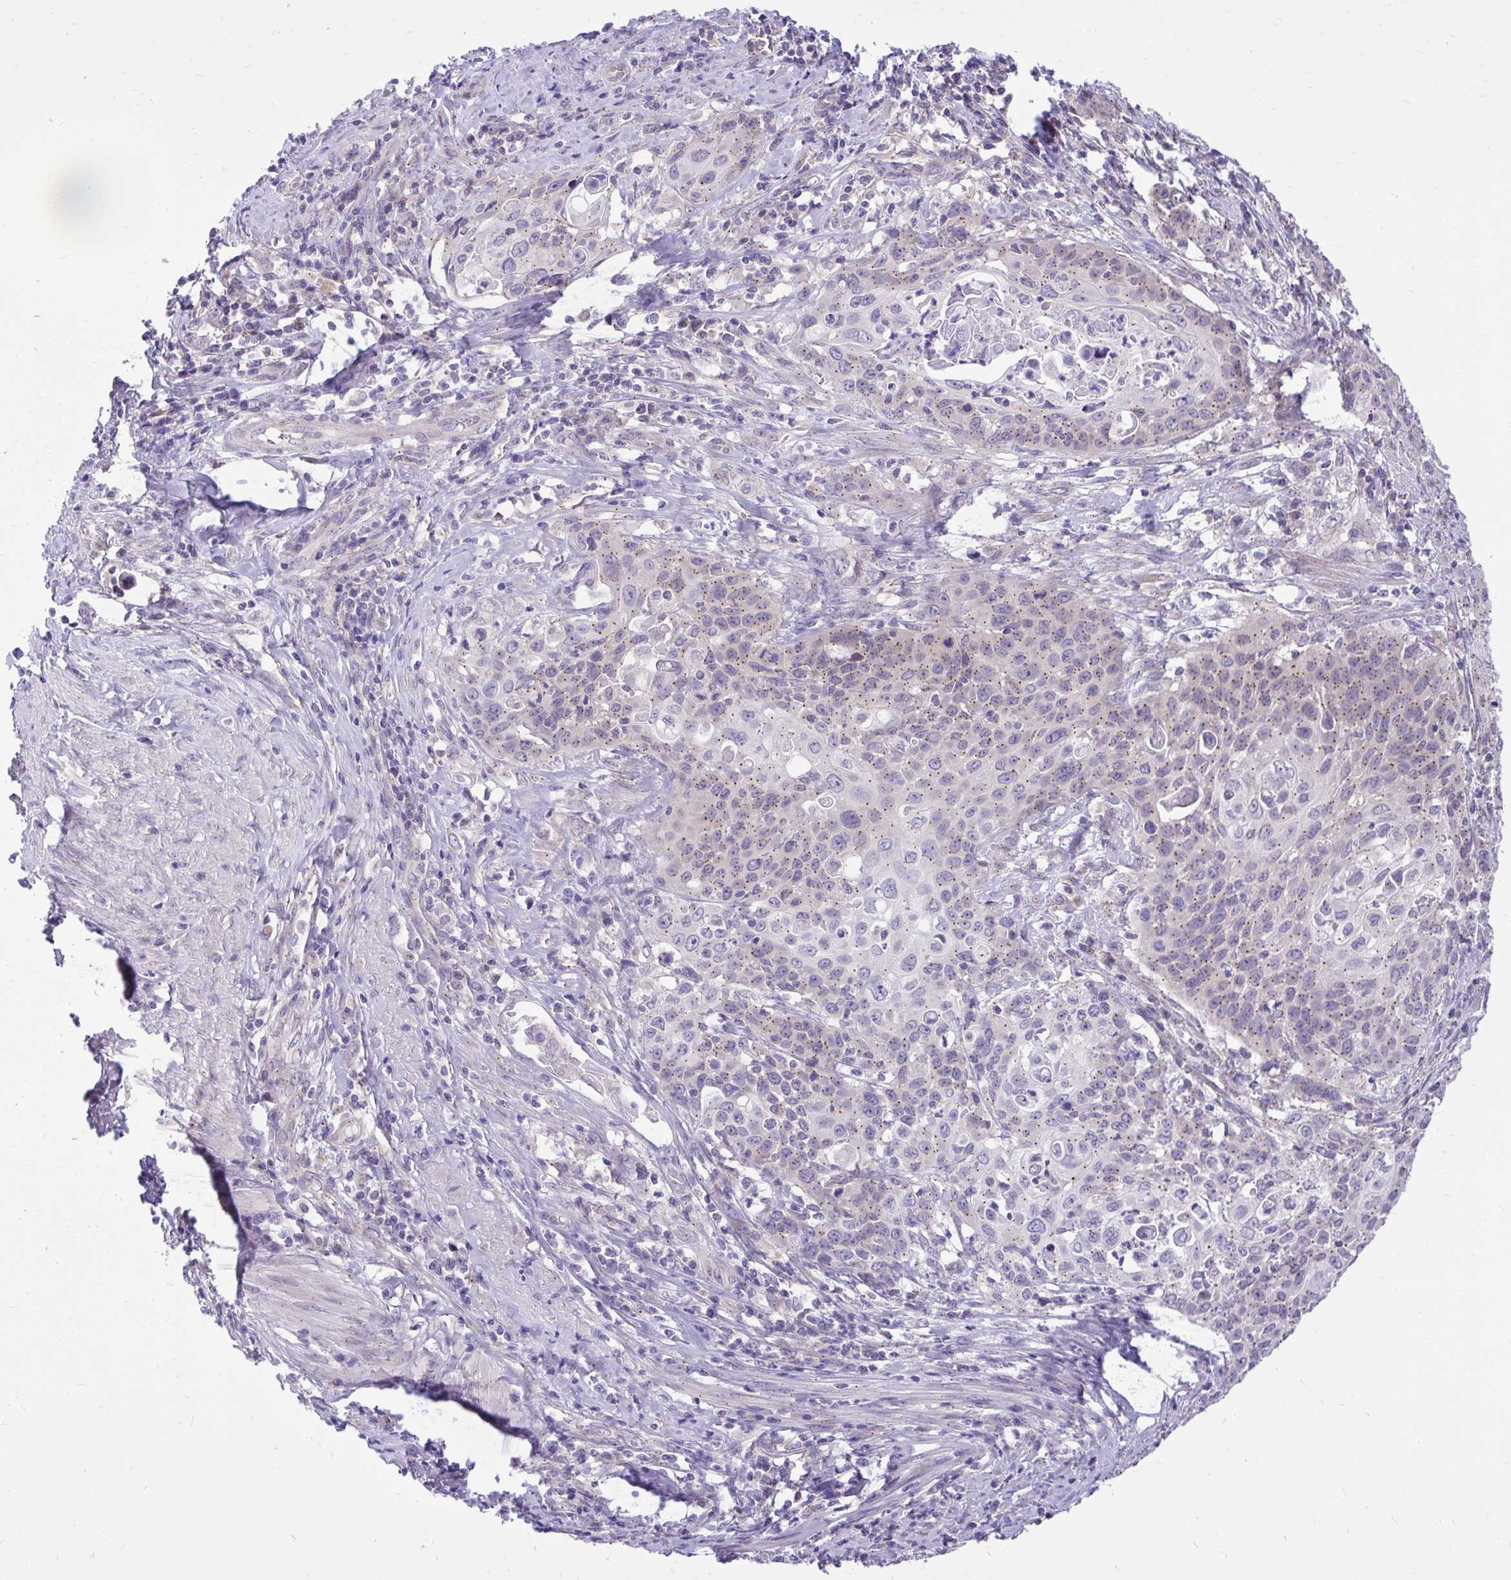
{"staining": {"intensity": "weak", "quantity": "25%-75%", "location": "cytoplasmic/membranous"}, "tissue": "cervical cancer", "cell_type": "Tumor cells", "image_type": "cancer", "snomed": [{"axis": "morphology", "description": "Squamous cell carcinoma, NOS"}, {"axis": "topography", "description": "Cervix"}], "caption": "The immunohistochemical stain labels weak cytoplasmic/membranous expression in tumor cells of cervical cancer (squamous cell carcinoma) tissue.", "gene": "CEACAM18", "patient": {"sex": "female", "age": 65}}